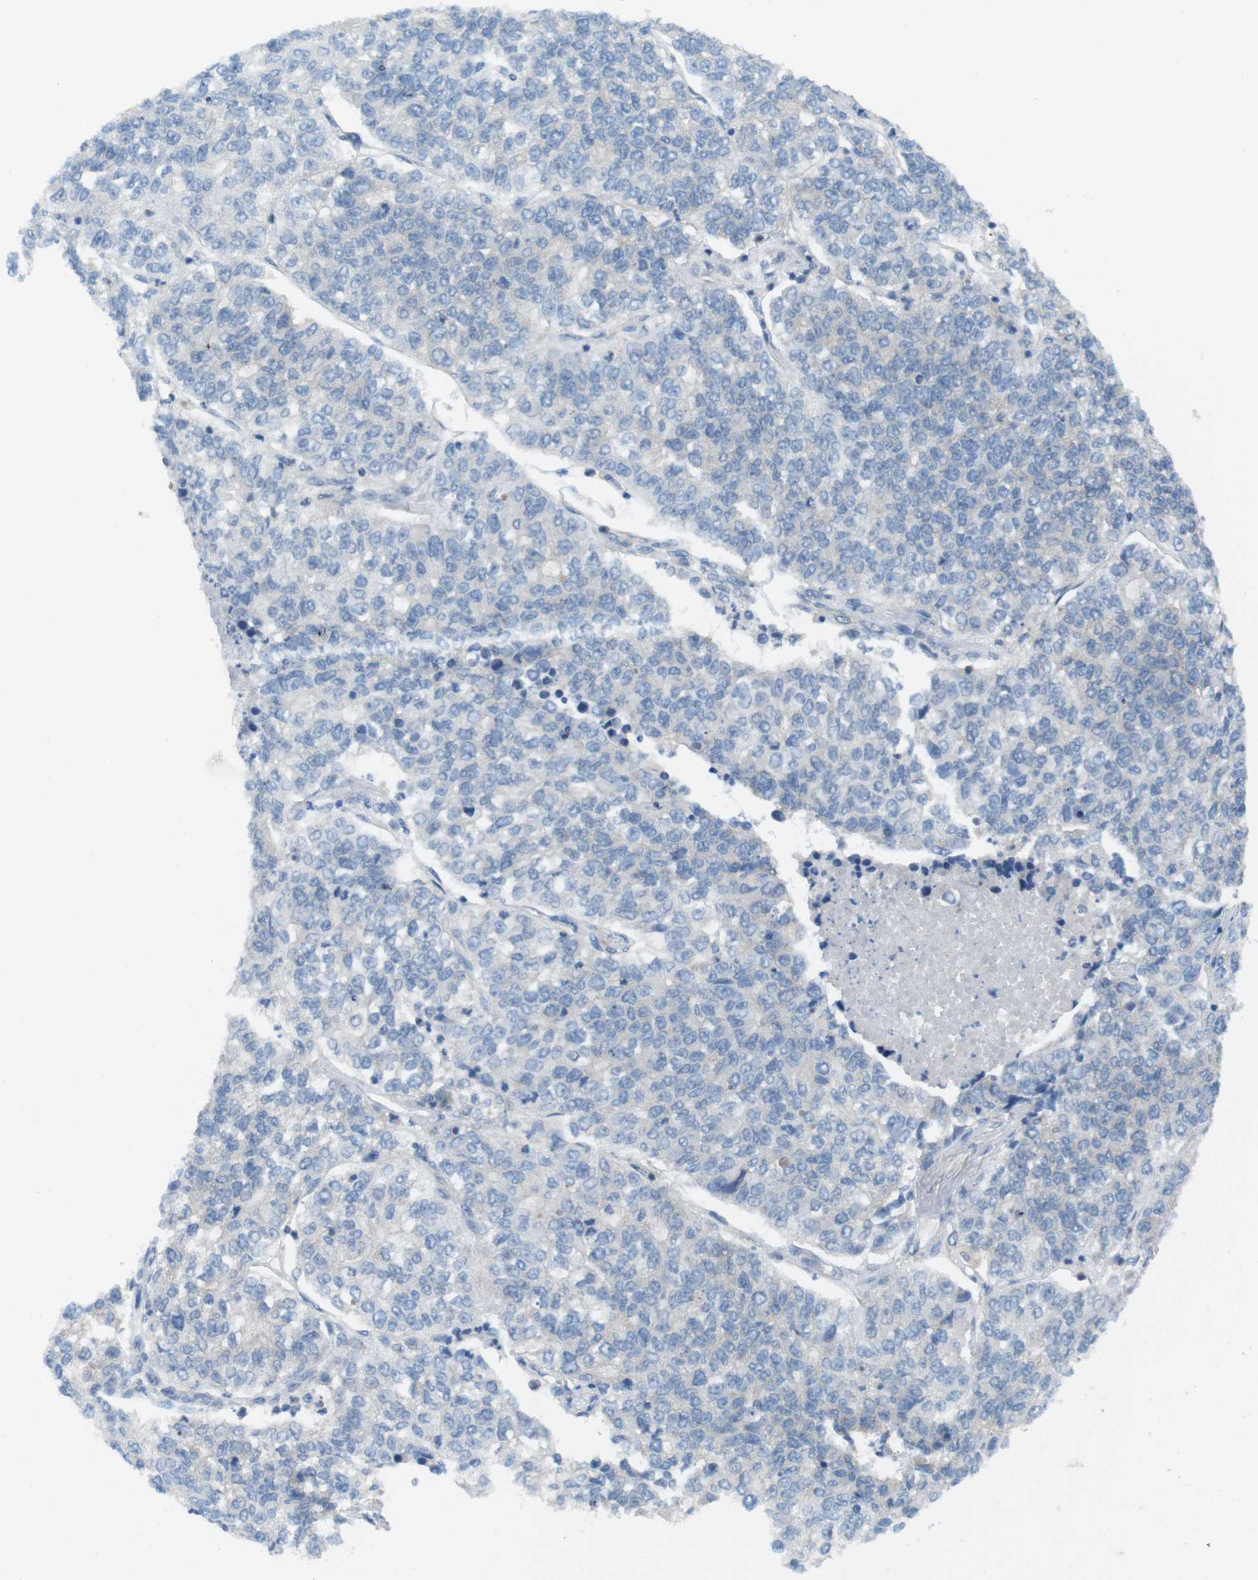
{"staining": {"intensity": "negative", "quantity": "none", "location": "none"}, "tissue": "lung cancer", "cell_type": "Tumor cells", "image_type": "cancer", "snomed": [{"axis": "morphology", "description": "Adenocarcinoma, NOS"}, {"axis": "topography", "description": "Lung"}], "caption": "A high-resolution histopathology image shows immunohistochemistry (IHC) staining of lung cancer (adenocarcinoma), which reveals no significant staining in tumor cells.", "gene": "MTHFD1", "patient": {"sex": "male", "age": 49}}